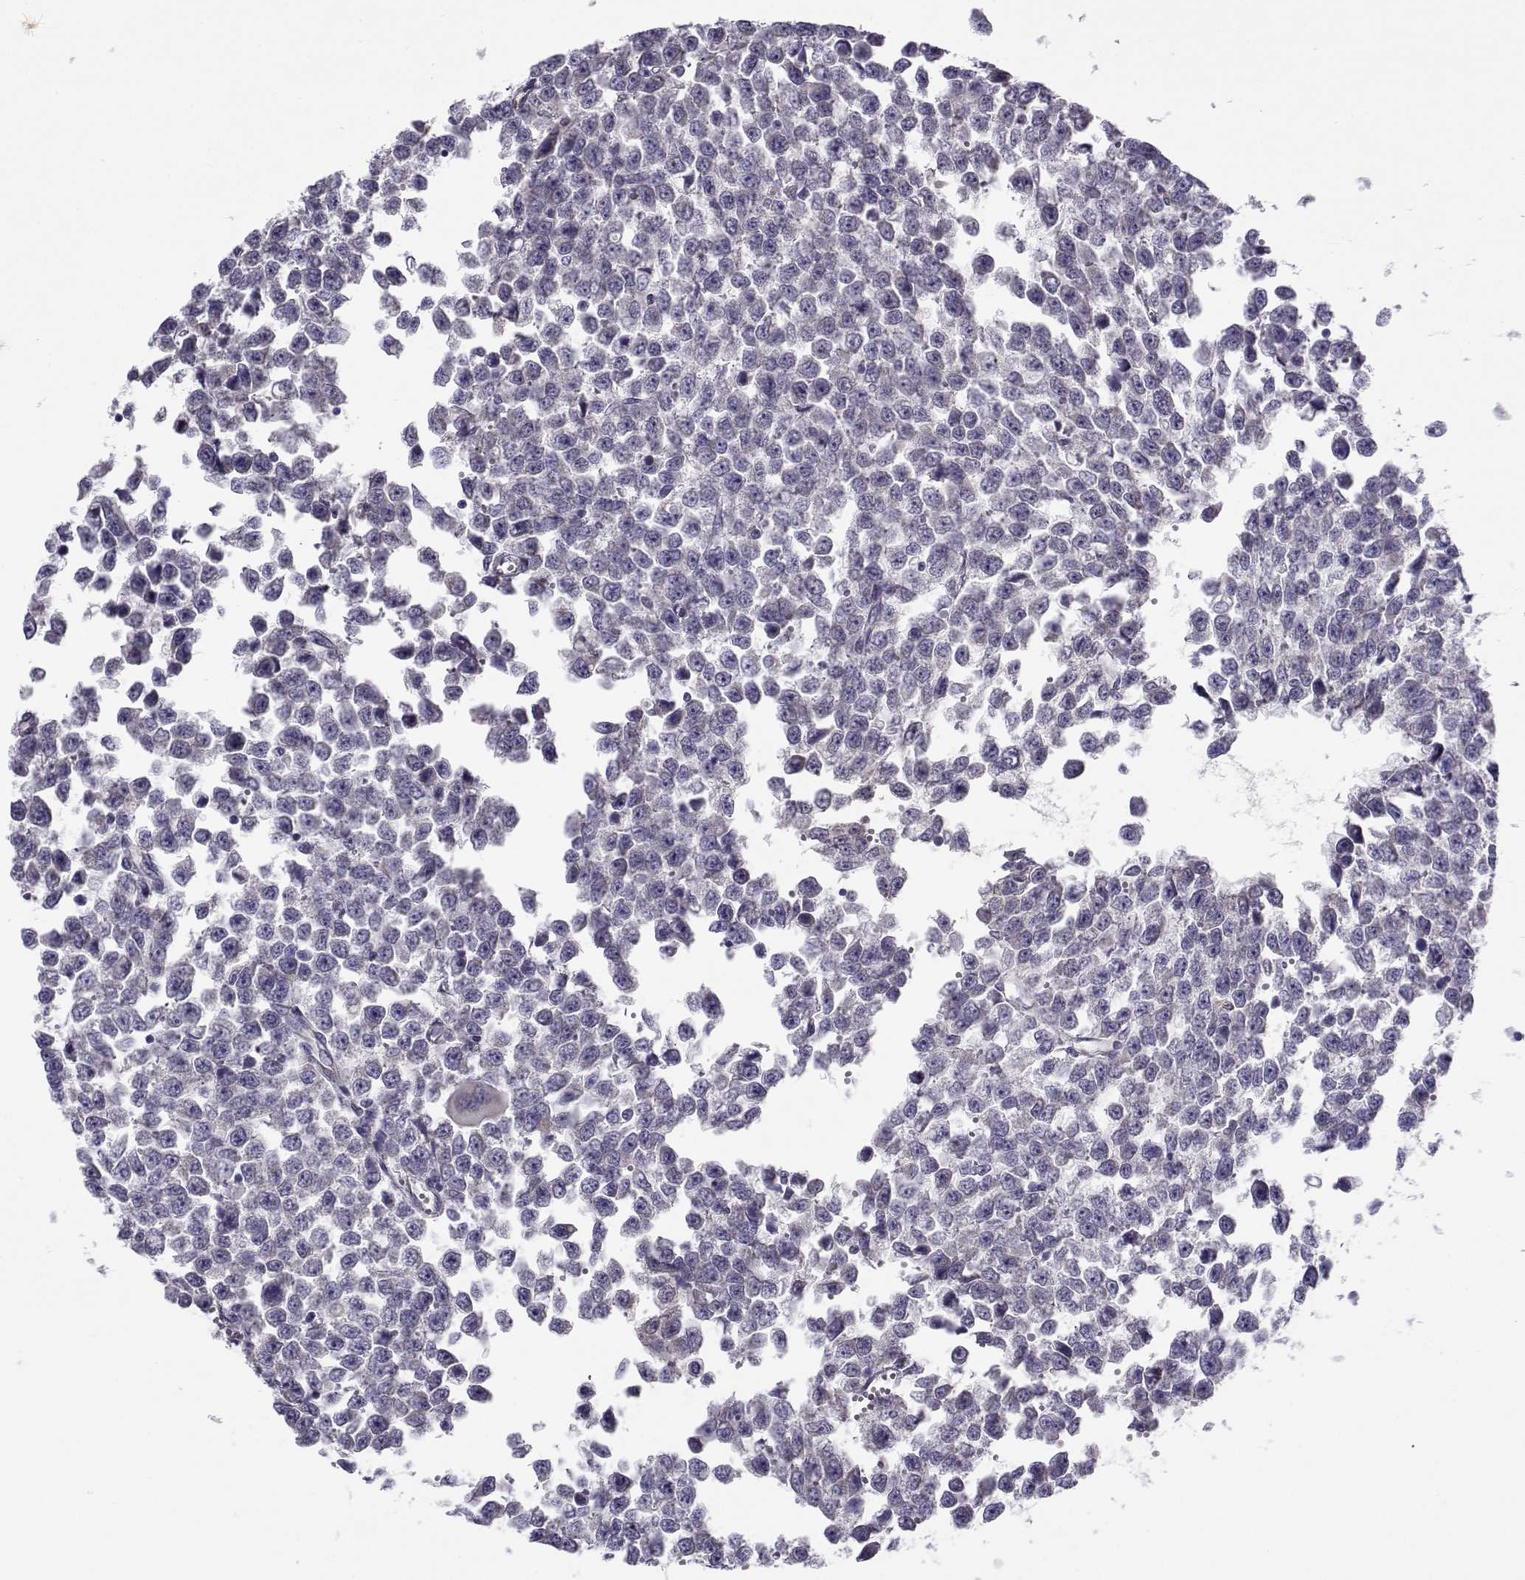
{"staining": {"intensity": "weak", "quantity": "<25%", "location": "cytoplasmic/membranous"}, "tissue": "testis cancer", "cell_type": "Tumor cells", "image_type": "cancer", "snomed": [{"axis": "morphology", "description": "Normal tissue, NOS"}, {"axis": "morphology", "description": "Seminoma, NOS"}, {"axis": "topography", "description": "Testis"}, {"axis": "topography", "description": "Epididymis"}], "caption": "Image shows no significant protein expression in tumor cells of testis seminoma.", "gene": "BEND6", "patient": {"sex": "male", "age": 34}}